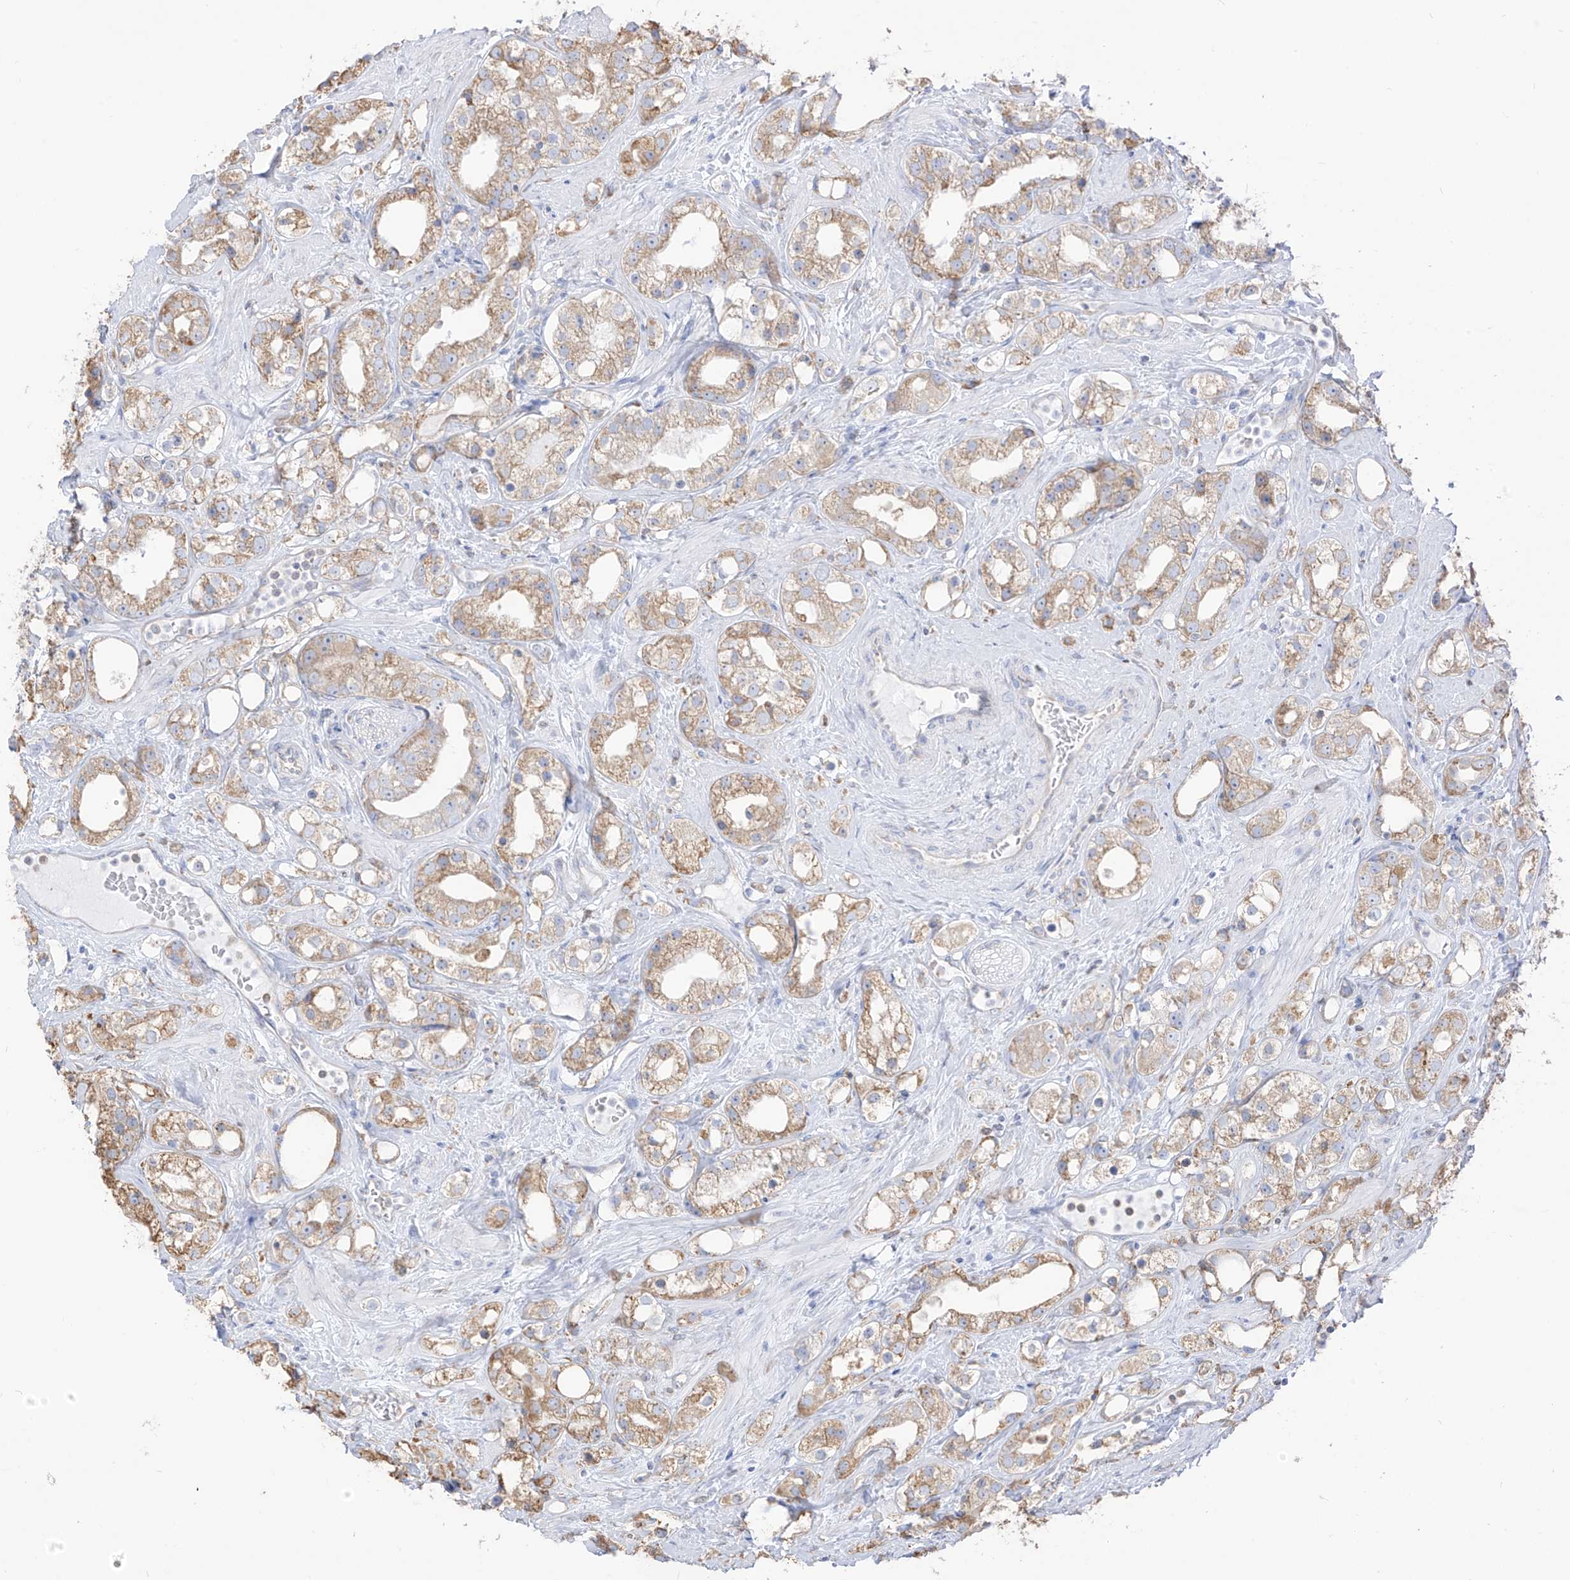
{"staining": {"intensity": "weak", "quantity": ">75%", "location": "cytoplasmic/membranous"}, "tissue": "prostate cancer", "cell_type": "Tumor cells", "image_type": "cancer", "snomed": [{"axis": "morphology", "description": "Adenocarcinoma, NOS"}, {"axis": "topography", "description": "Prostate"}], "caption": "Prostate cancer (adenocarcinoma) tissue demonstrates weak cytoplasmic/membranous positivity in about >75% of tumor cells (DAB (3,3'-diaminobenzidine) IHC with brightfield microscopy, high magnification).", "gene": "PDIA6", "patient": {"sex": "male", "age": 79}}